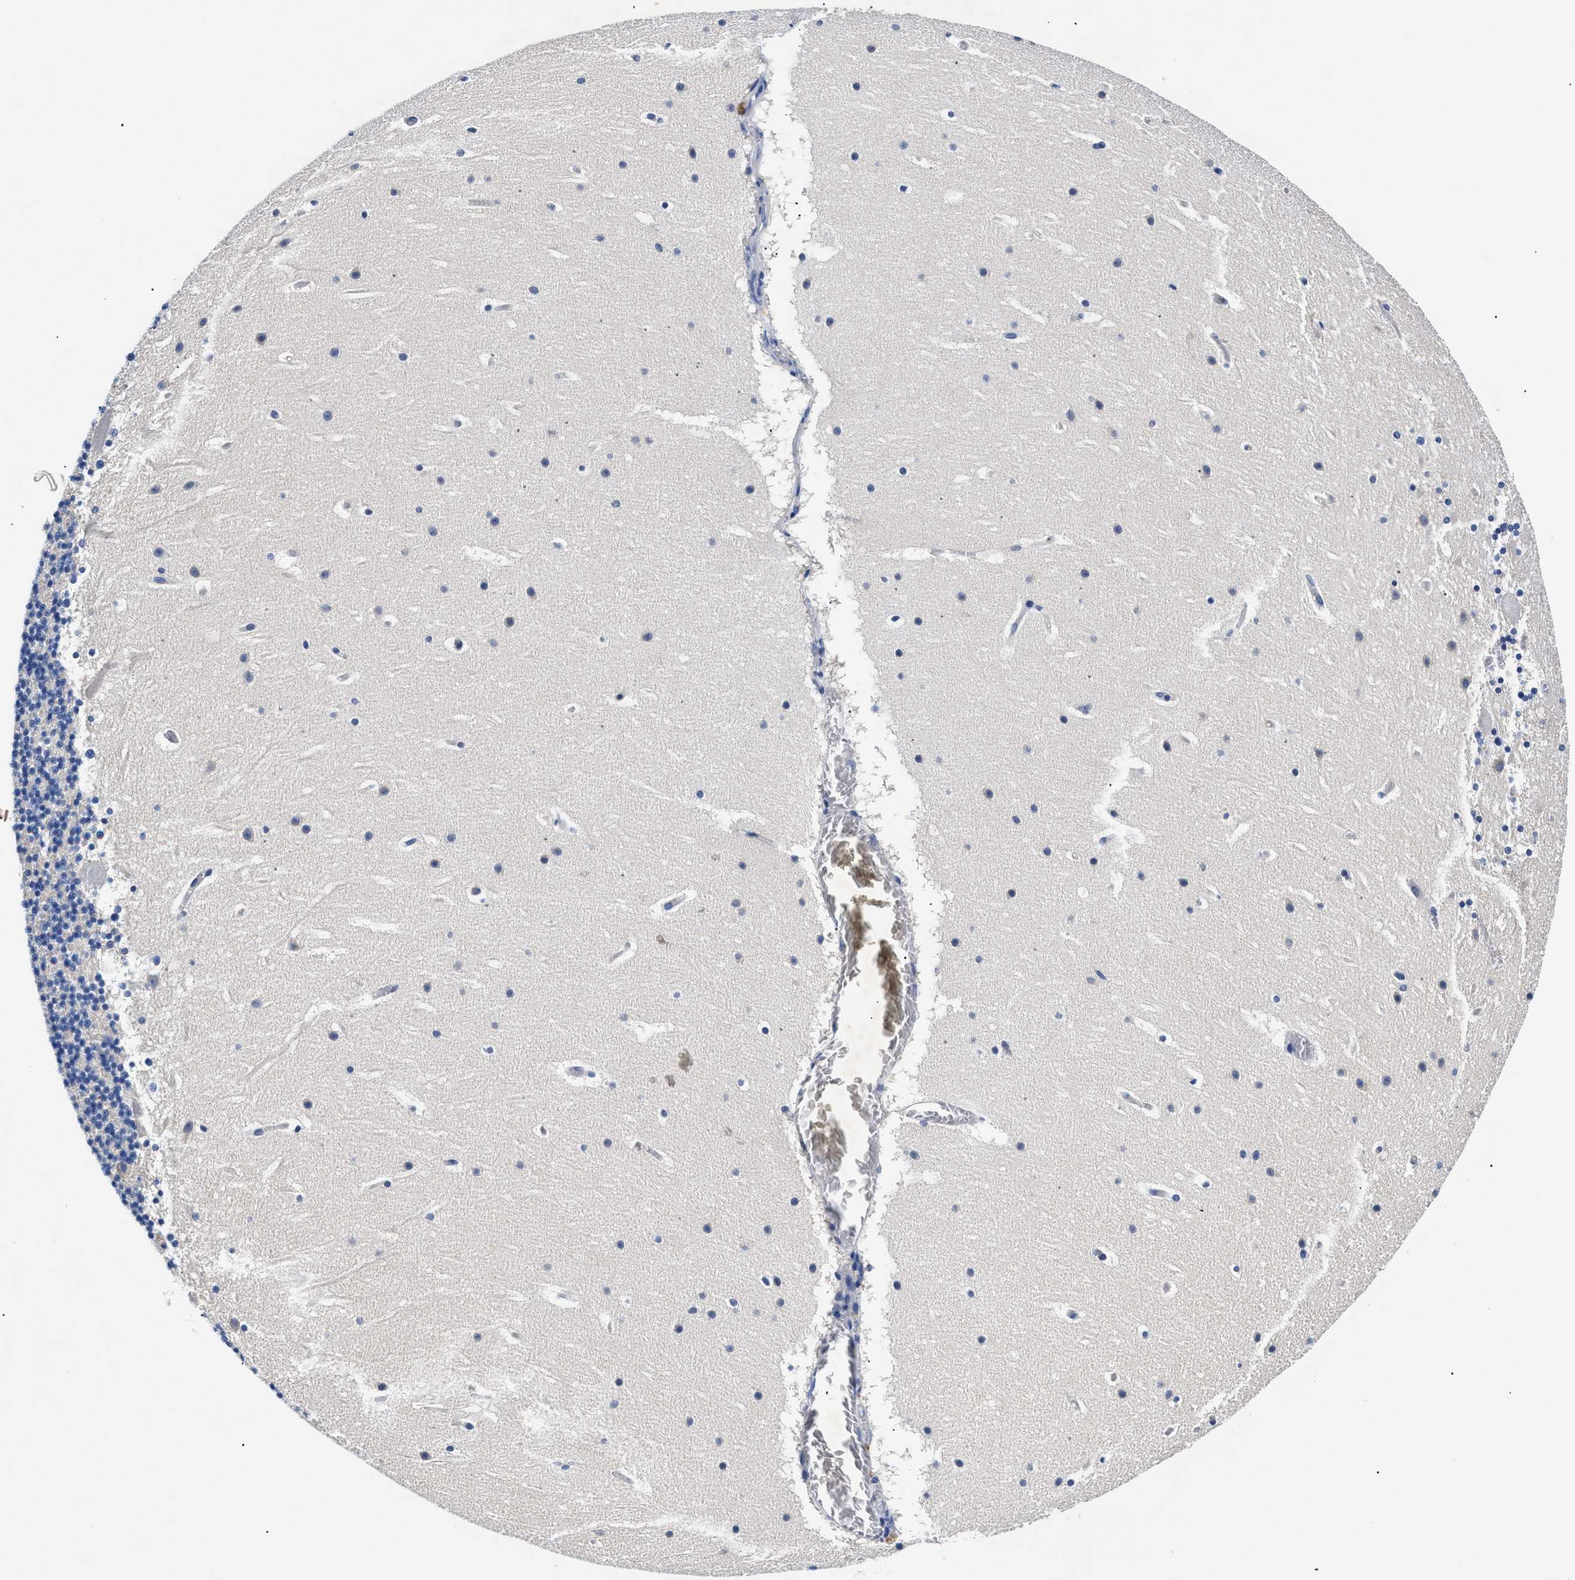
{"staining": {"intensity": "negative", "quantity": "none", "location": "none"}, "tissue": "cerebellum", "cell_type": "Cells in granular layer", "image_type": "normal", "snomed": [{"axis": "morphology", "description": "Normal tissue, NOS"}, {"axis": "topography", "description": "Cerebellum"}], "caption": "Immunohistochemistry (IHC) image of normal cerebellum stained for a protein (brown), which exhibits no expression in cells in granular layer. (Stains: DAB IHC with hematoxylin counter stain, Microscopy: brightfield microscopy at high magnification).", "gene": "MEA1", "patient": {"sex": "male", "age": 45}}